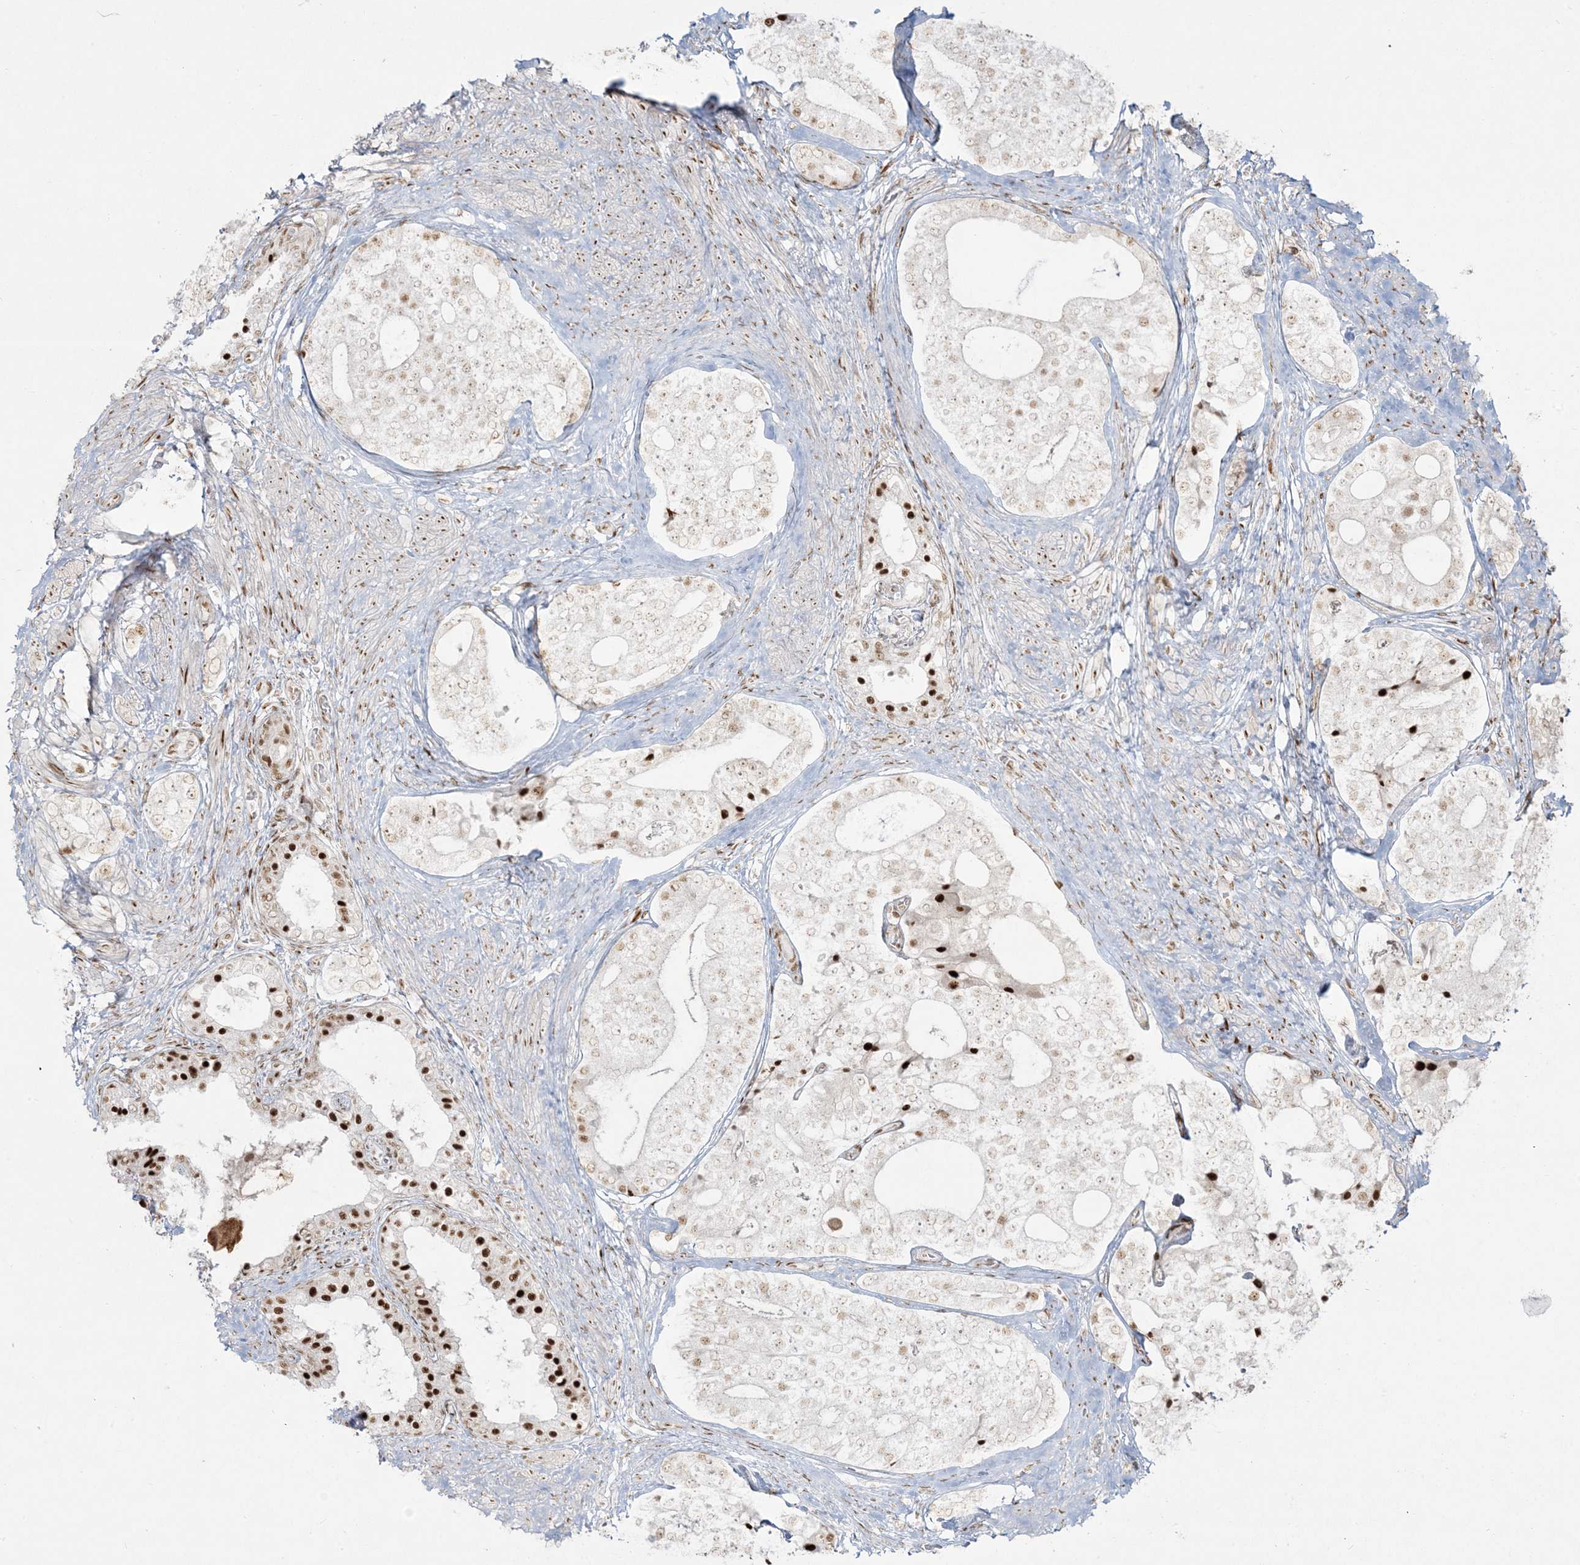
{"staining": {"intensity": "strong", "quantity": "<25%", "location": "nuclear"}, "tissue": "prostate cancer", "cell_type": "Tumor cells", "image_type": "cancer", "snomed": [{"axis": "morphology", "description": "Adenocarcinoma, High grade"}, {"axis": "topography", "description": "Prostate"}], "caption": "Immunohistochemistry of human prostate cancer shows medium levels of strong nuclear staining in about <25% of tumor cells.", "gene": "RBM10", "patient": {"sex": "male", "age": 56}}